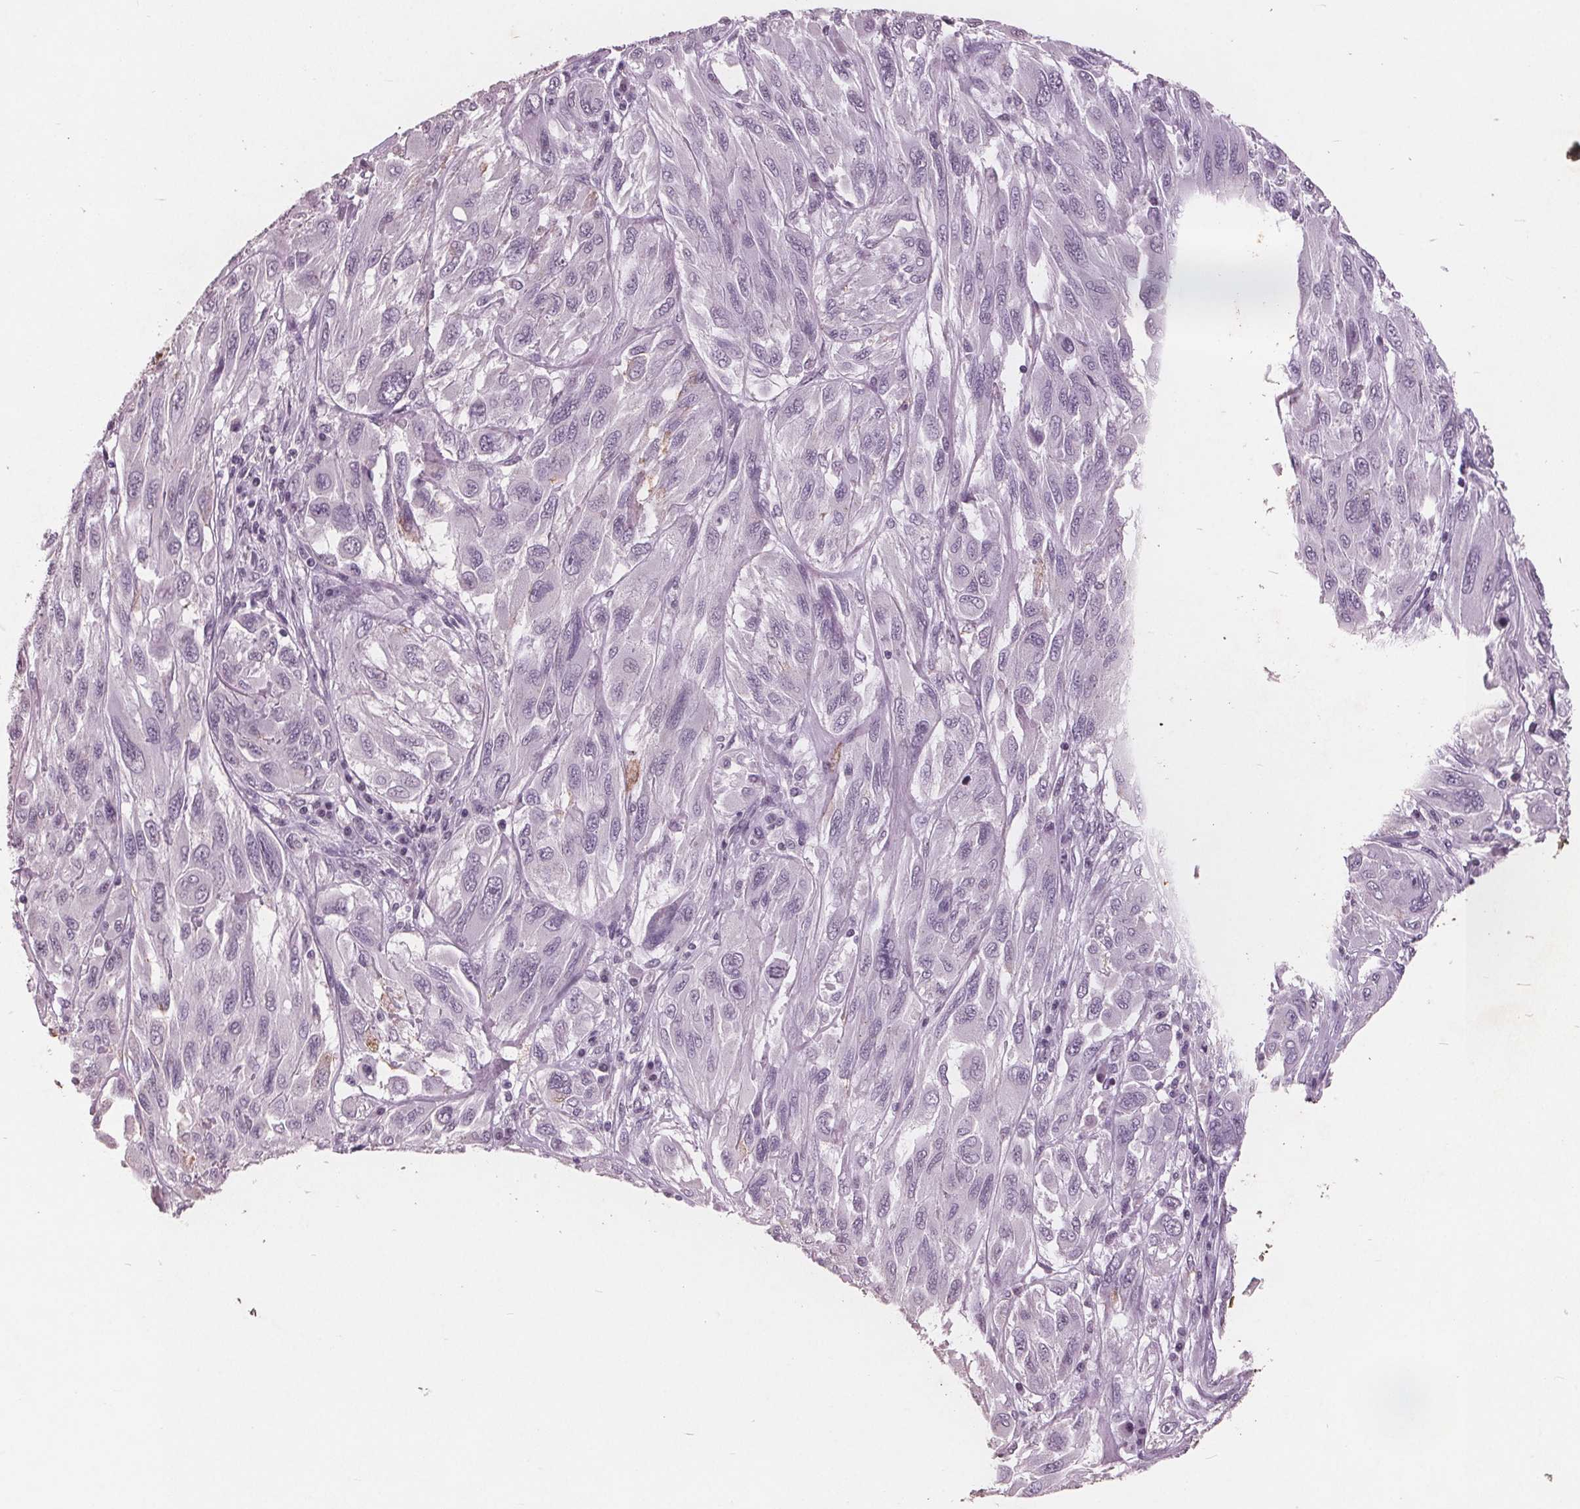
{"staining": {"intensity": "negative", "quantity": "none", "location": "none"}, "tissue": "melanoma", "cell_type": "Tumor cells", "image_type": "cancer", "snomed": [{"axis": "morphology", "description": "Malignant melanoma, NOS"}, {"axis": "topography", "description": "Skin"}], "caption": "The immunohistochemistry (IHC) photomicrograph has no significant staining in tumor cells of melanoma tissue.", "gene": "PTPN14", "patient": {"sex": "female", "age": 91}}